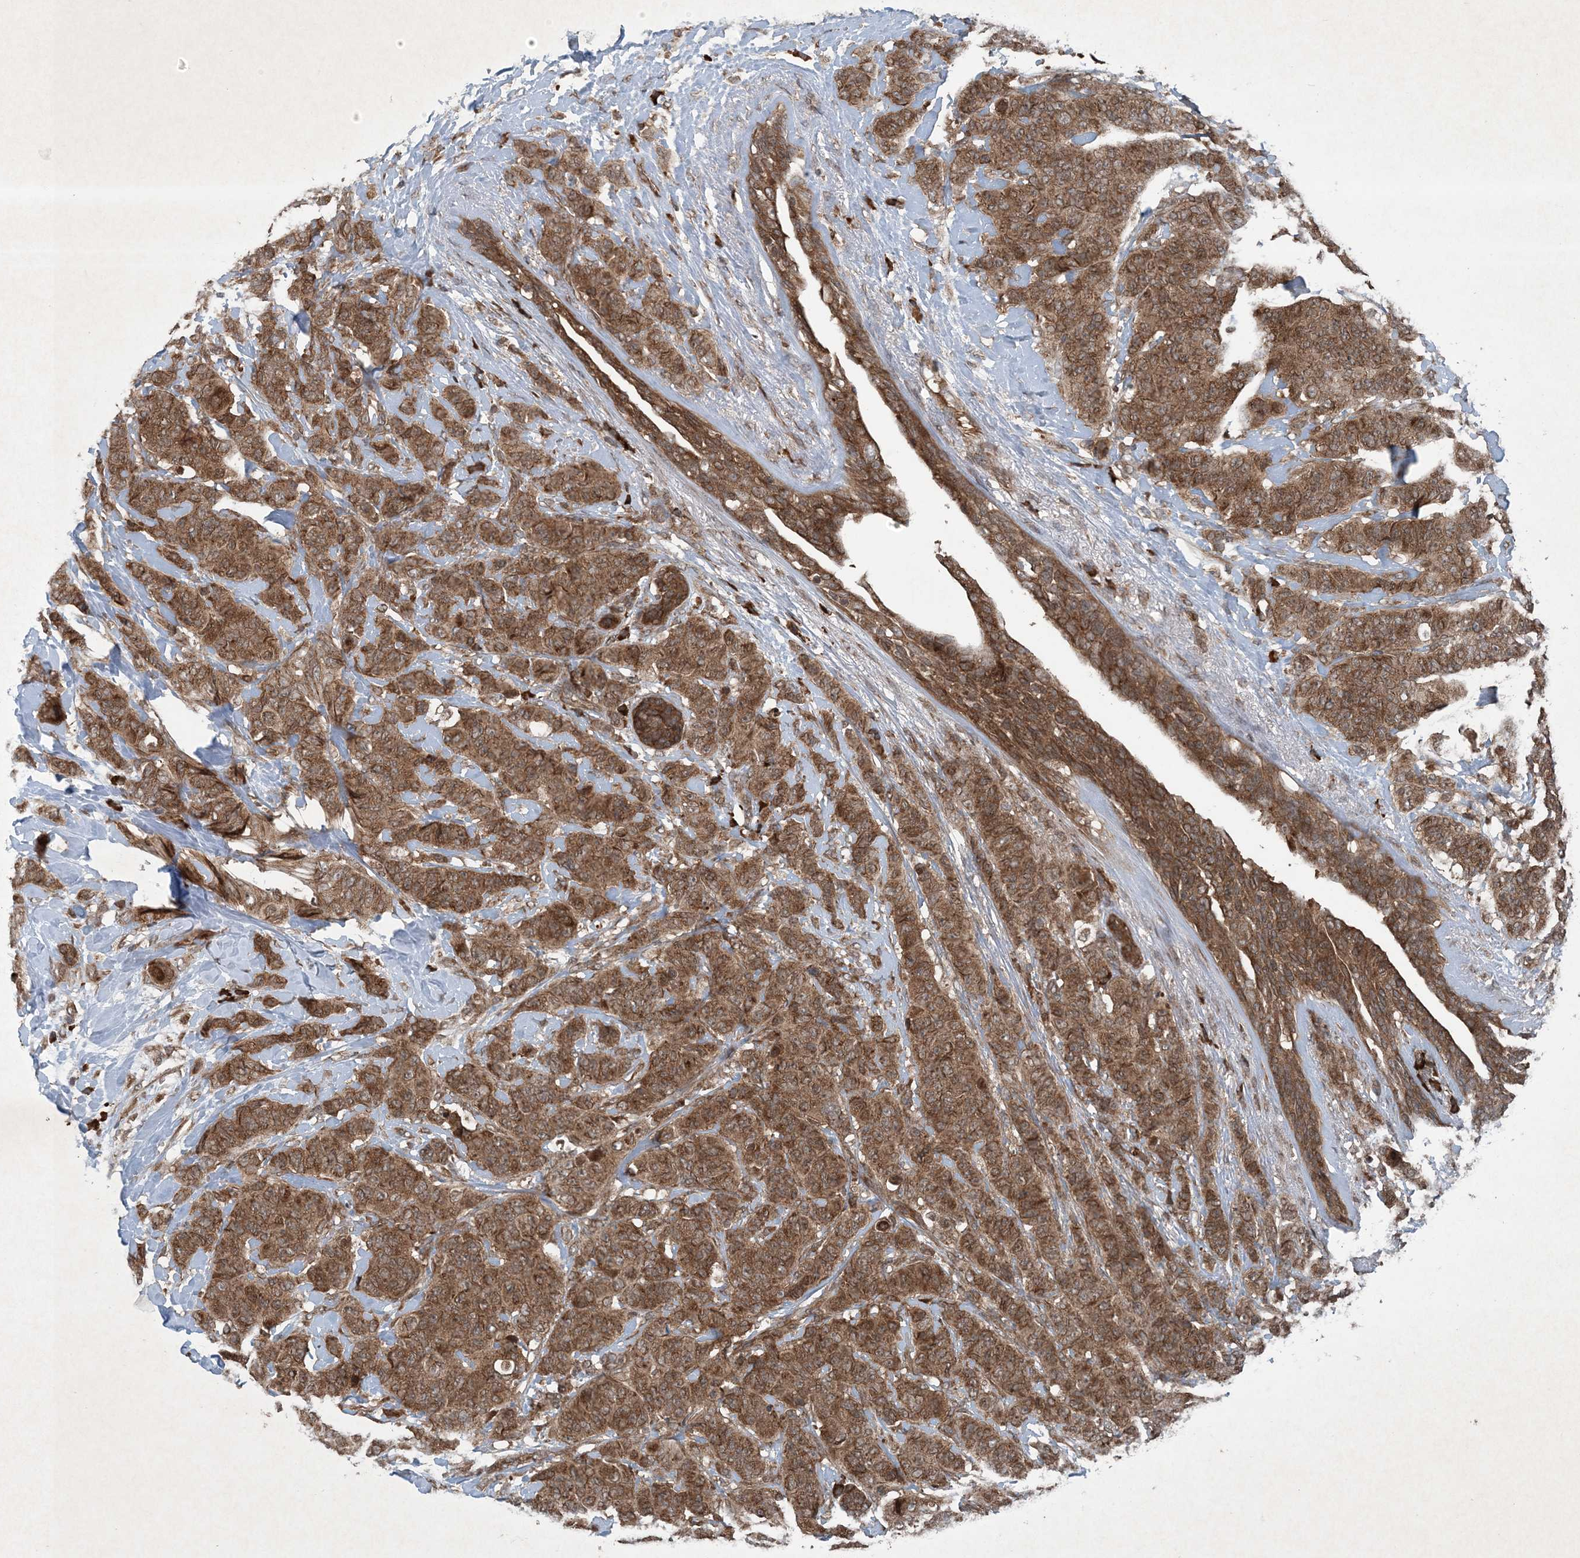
{"staining": {"intensity": "moderate", "quantity": ">75%", "location": "cytoplasmic/membranous"}, "tissue": "breast cancer", "cell_type": "Tumor cells", "image_type": "cancer", "snomed": [{"axis": "morphology", "description": "Normal tissue, NOS"}, {"axis": "morphology", "description": "Duct carcinoma"}, {"axis": "topography", "description": "Breast"}], "caption": "Protein analysis of breast cancer tissue exhibits moderate cytoplasmic/membranous expression in about >75% of tumor cells. The staining was performed using DAB (3,3'-diaminobenzidine), with brown indicating positive protein expression. Nuclei are stained blue with hematoxylin.", "gene": "GNG5", "patient": {"sex": "female", "age": 40}}